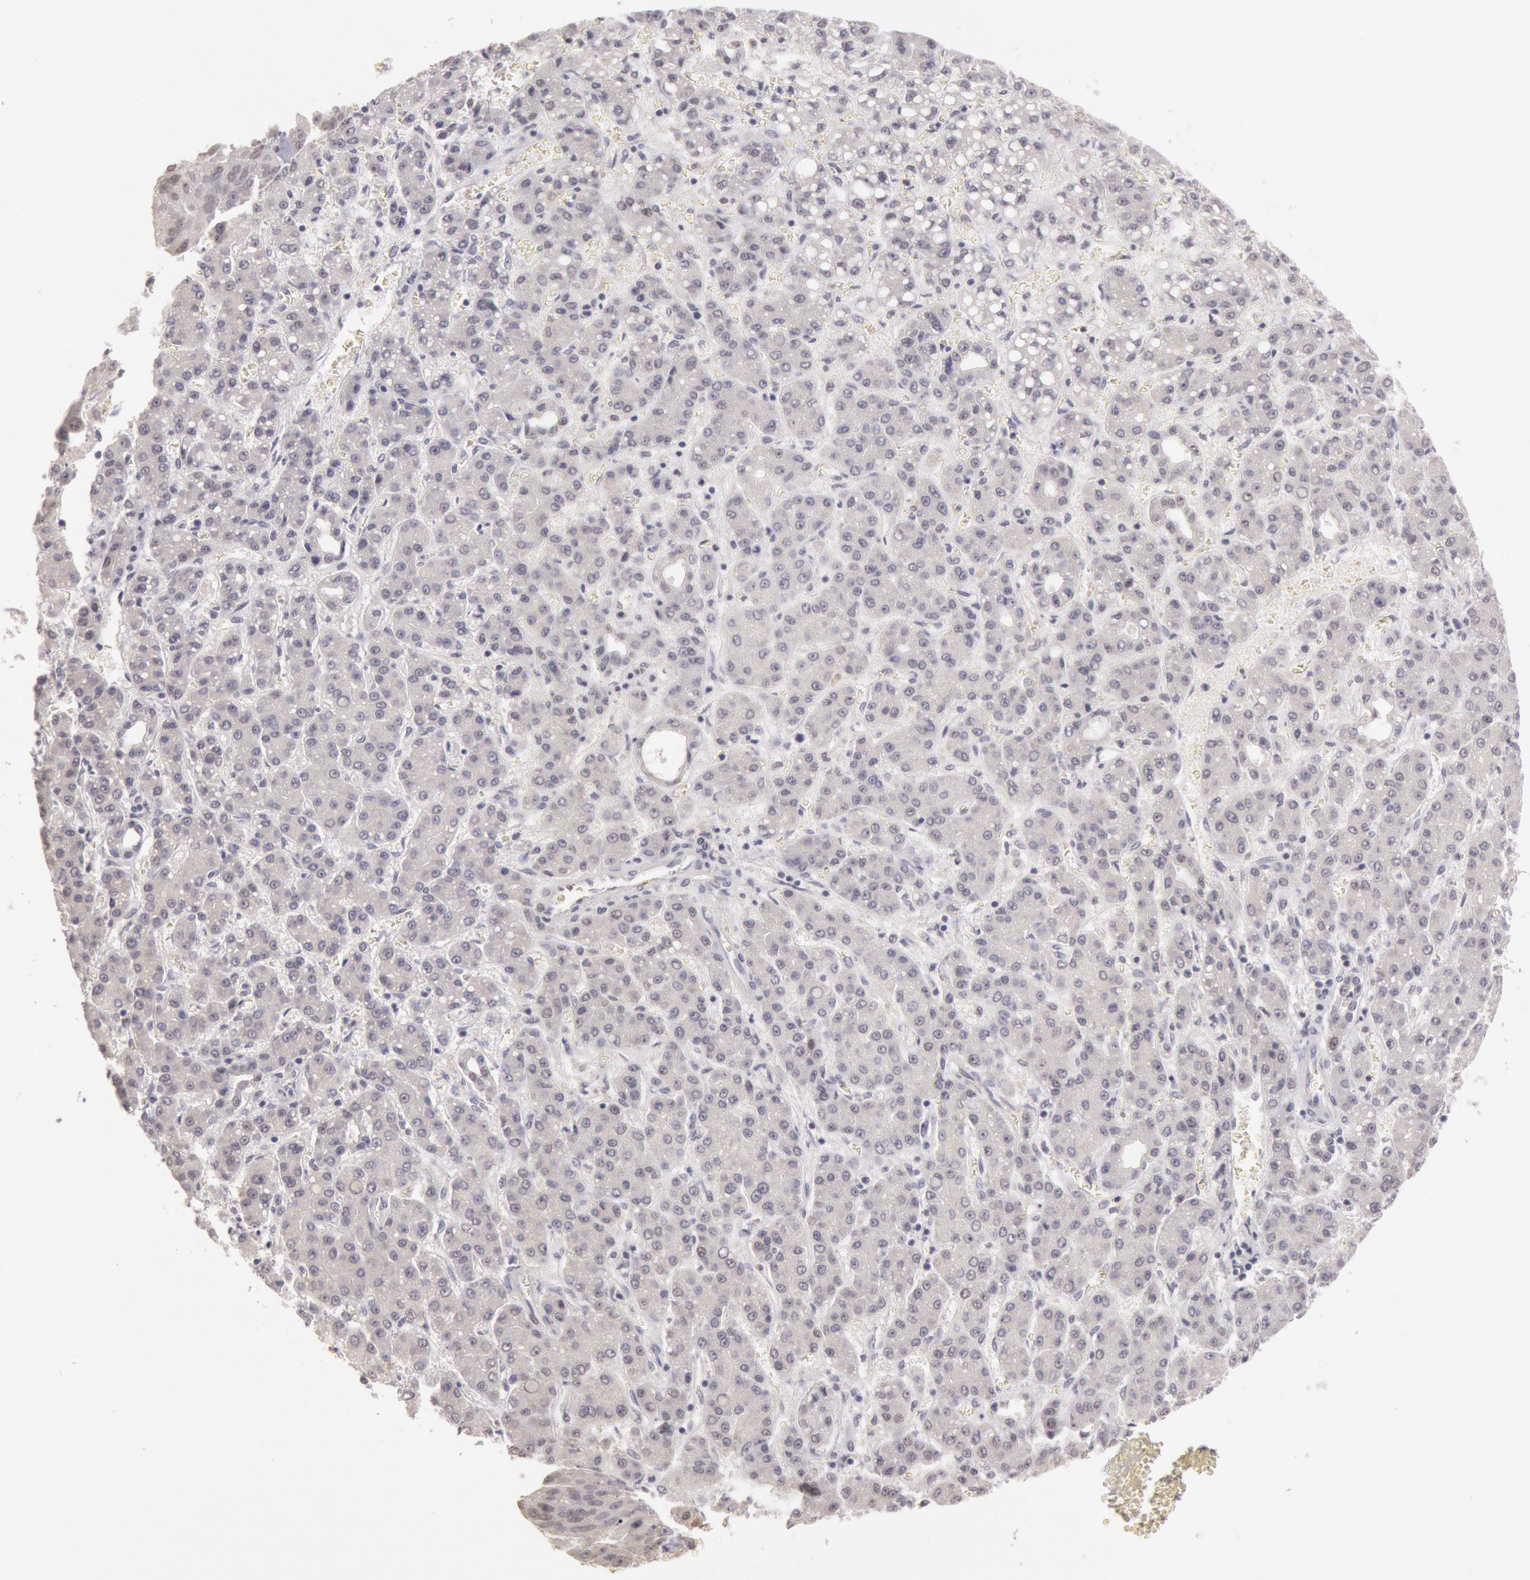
{"staining": {"intensity": "negative", "quantity": "none", "location": "none"}, "tissue": "liver cancer", "cell_type": "Tumor cells", "image_type": "cancer", "snomed": [{"axis": "morphology", "description": "Carcinoma, Hepatocellular, NOS"}, {"axis": "topography", "description": "Liver"}], "caption": "Immunohistochemistry (IHC) image of human liver cancer (hepatocellular carcinoma) stained for a protein (brown), which exhibits no positivity in tumor cells.", "gene": "RIMBP3C", "patient": {"sex": "male", "age": 69}}